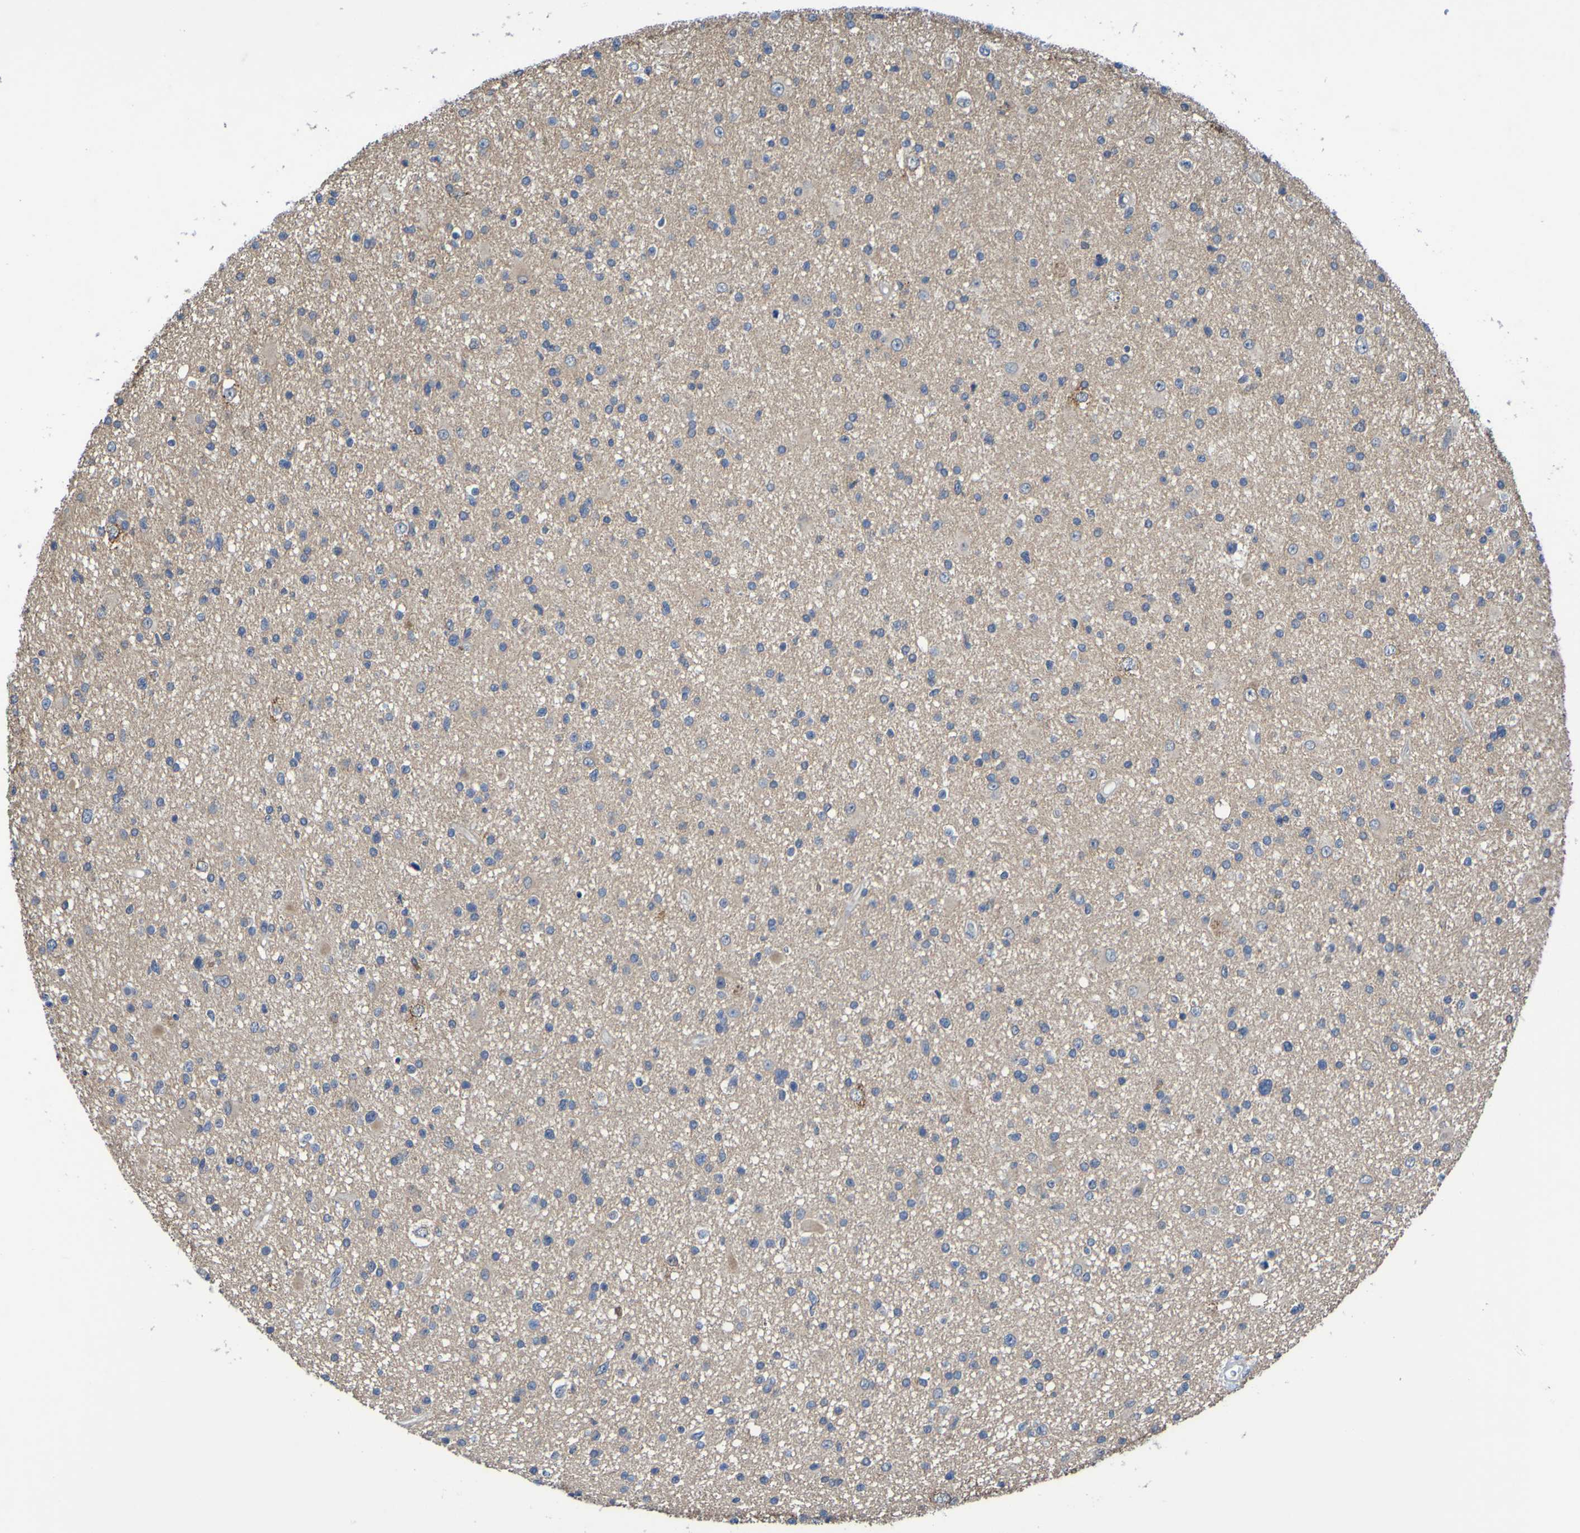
{"staining": {"intensity": "weak", "quantity": ">75%", "location": "cytoplasmic/membranous"}, "tissue": "glioma", "cell_type": "Tumor cells", "image_type": "cancer", "snomed": [{"axis": "morphology", "description": "Glioma, malignant, High grade"}, {"axis": "topography", "description": "Brain"}], "caption": "Tumor cells reveal low levels of weak cytoplasmic/membranous positivity in approximately >75% of cells in human malignant high-grade glioma.", "gene": "SDK1", "patient": {"sex": "male", "age": 33}}